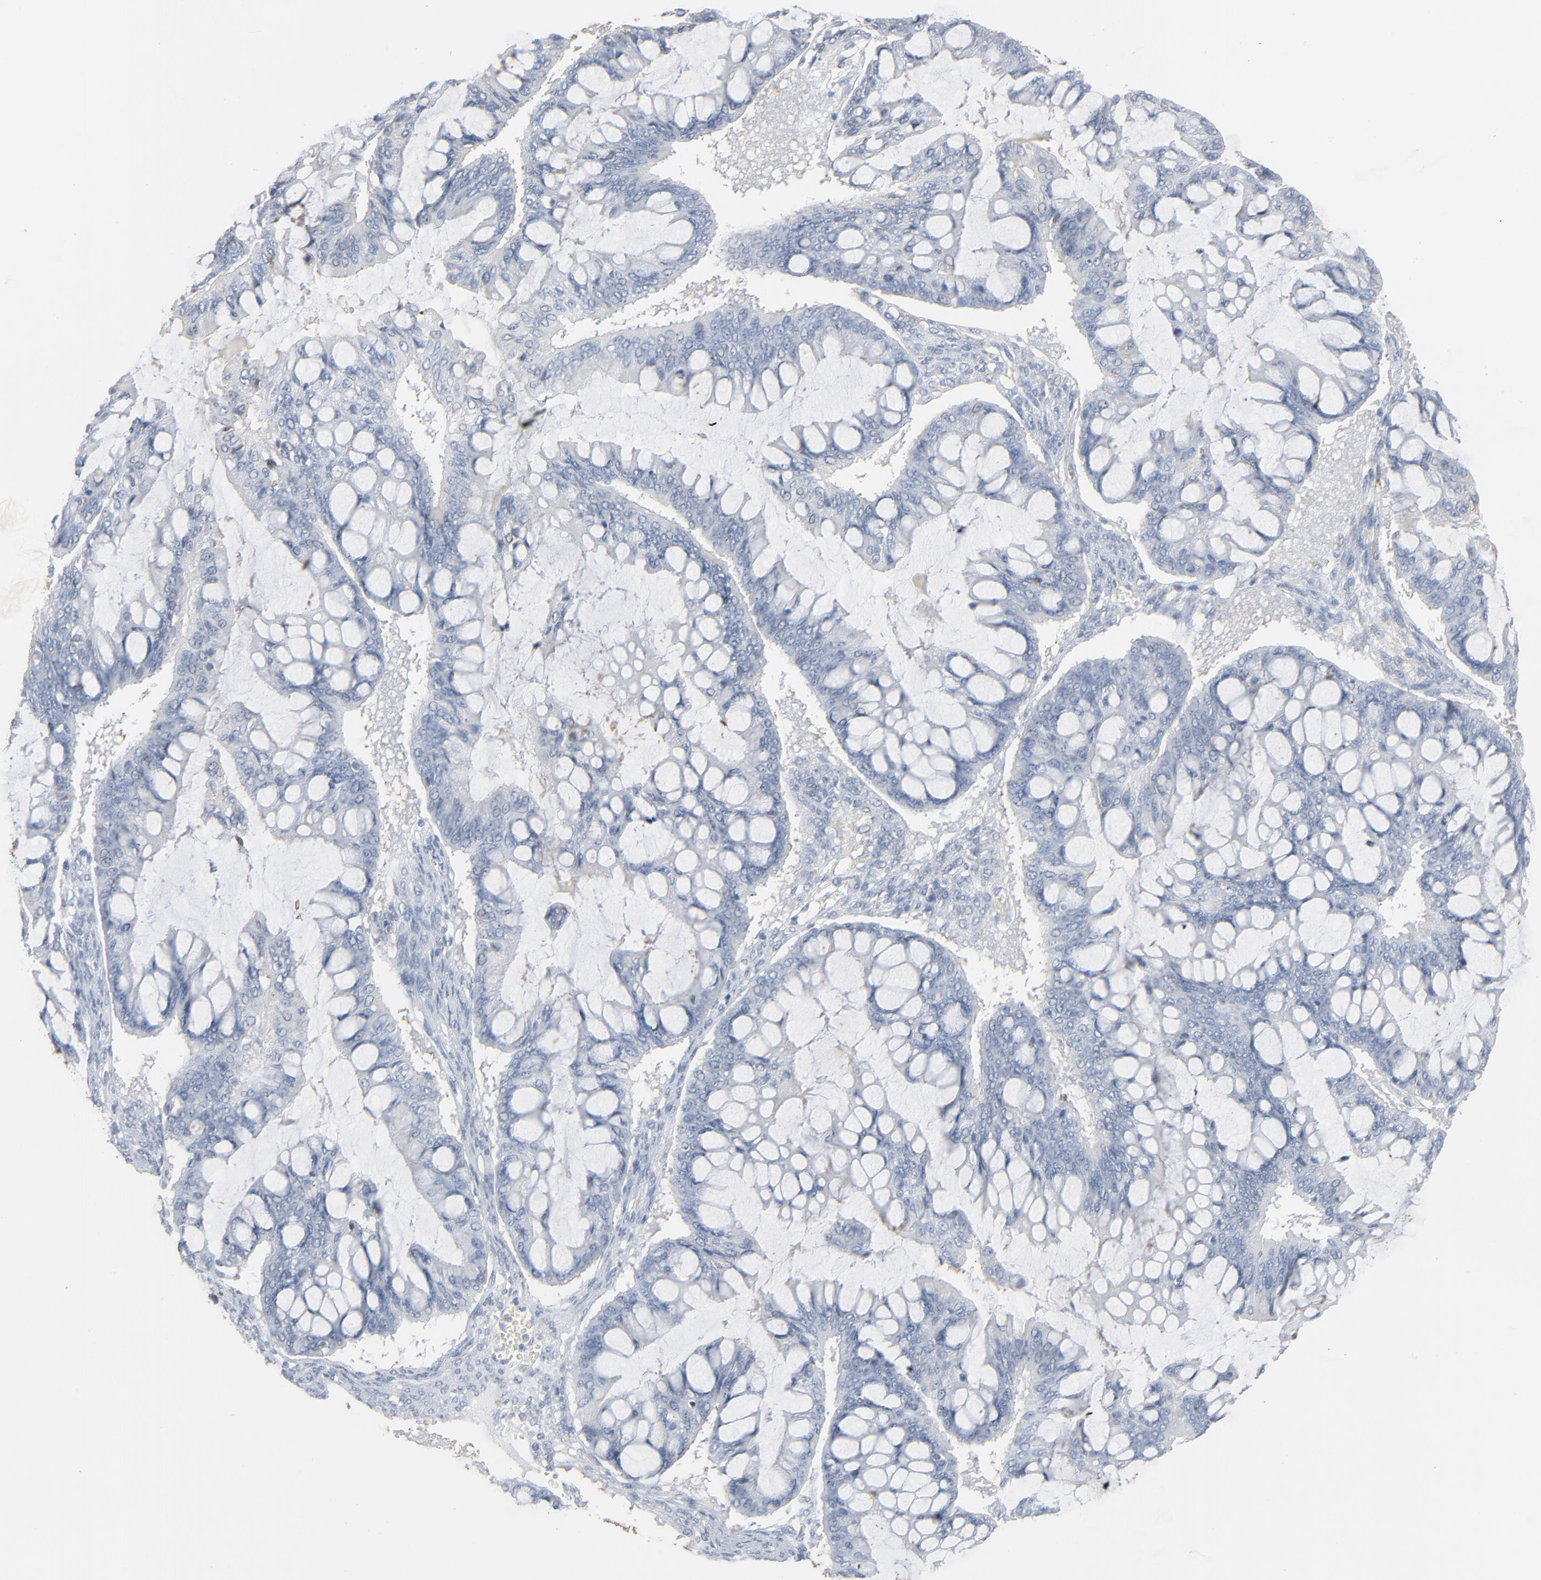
{"staining": {"intensity": "negative", "quantity": "none", "location": "none"}, "tissue": "ovarian cancer", "cell_type": "Tumor cells", "image_type": "cancer", "snomed": [{"axis": "morphology", "description": "Cystadenocarcinoma, mucinous, NOS"}, {"axis": "topography", "description": "Ovary"}], "caption": "IHC image of mucinous cystadenocarcinoma (ovarian) stained for a protein (brown), which demonstrates no positivity in tumor cells.", "gene": "PHGDH", "patient": {"sex": "female", "age": 73}}